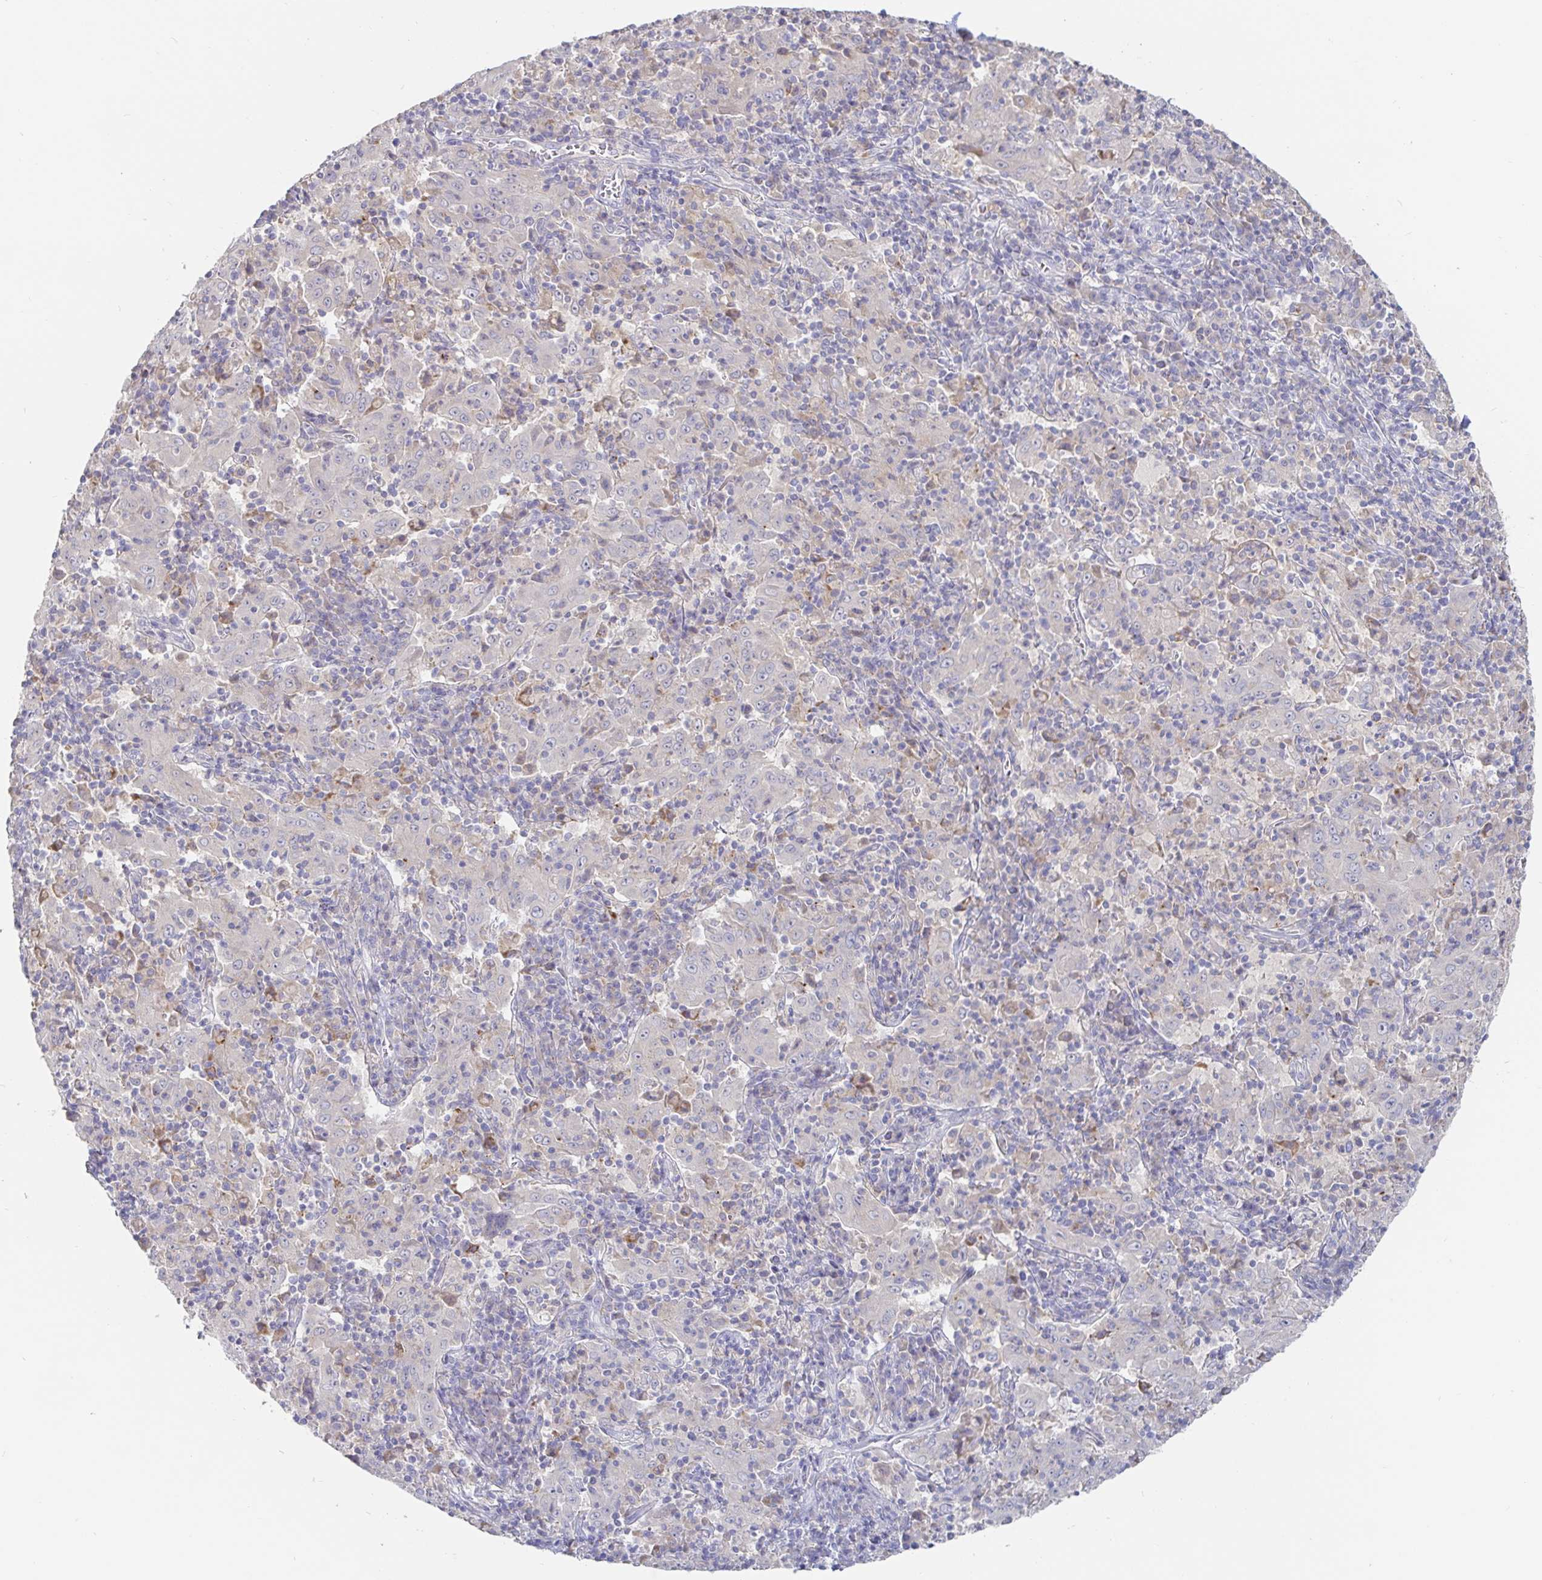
{"staining": {"intensity": "negative", "quantity": "none", "location": "none"}, "tissue": "pancreatic cancer", "cell_type": "Tumor cells", "image_type": "cancer", "snomed": [{"axis": "morphology", "description": "Adenocarcinoma, NOS"}, {"axis": "topography", "description": "Pancreas"}], "caption": "IHC histopathology image of adenocarcinoma (pancreatic) stained for a protein (brown), which exhibits no positivity in tumor cells. (DAB (3,3'-diaminobenzidine) IHC, high magnification).", "gene": "SPPL3", "patient": {"sex": "male", "age": 63}}